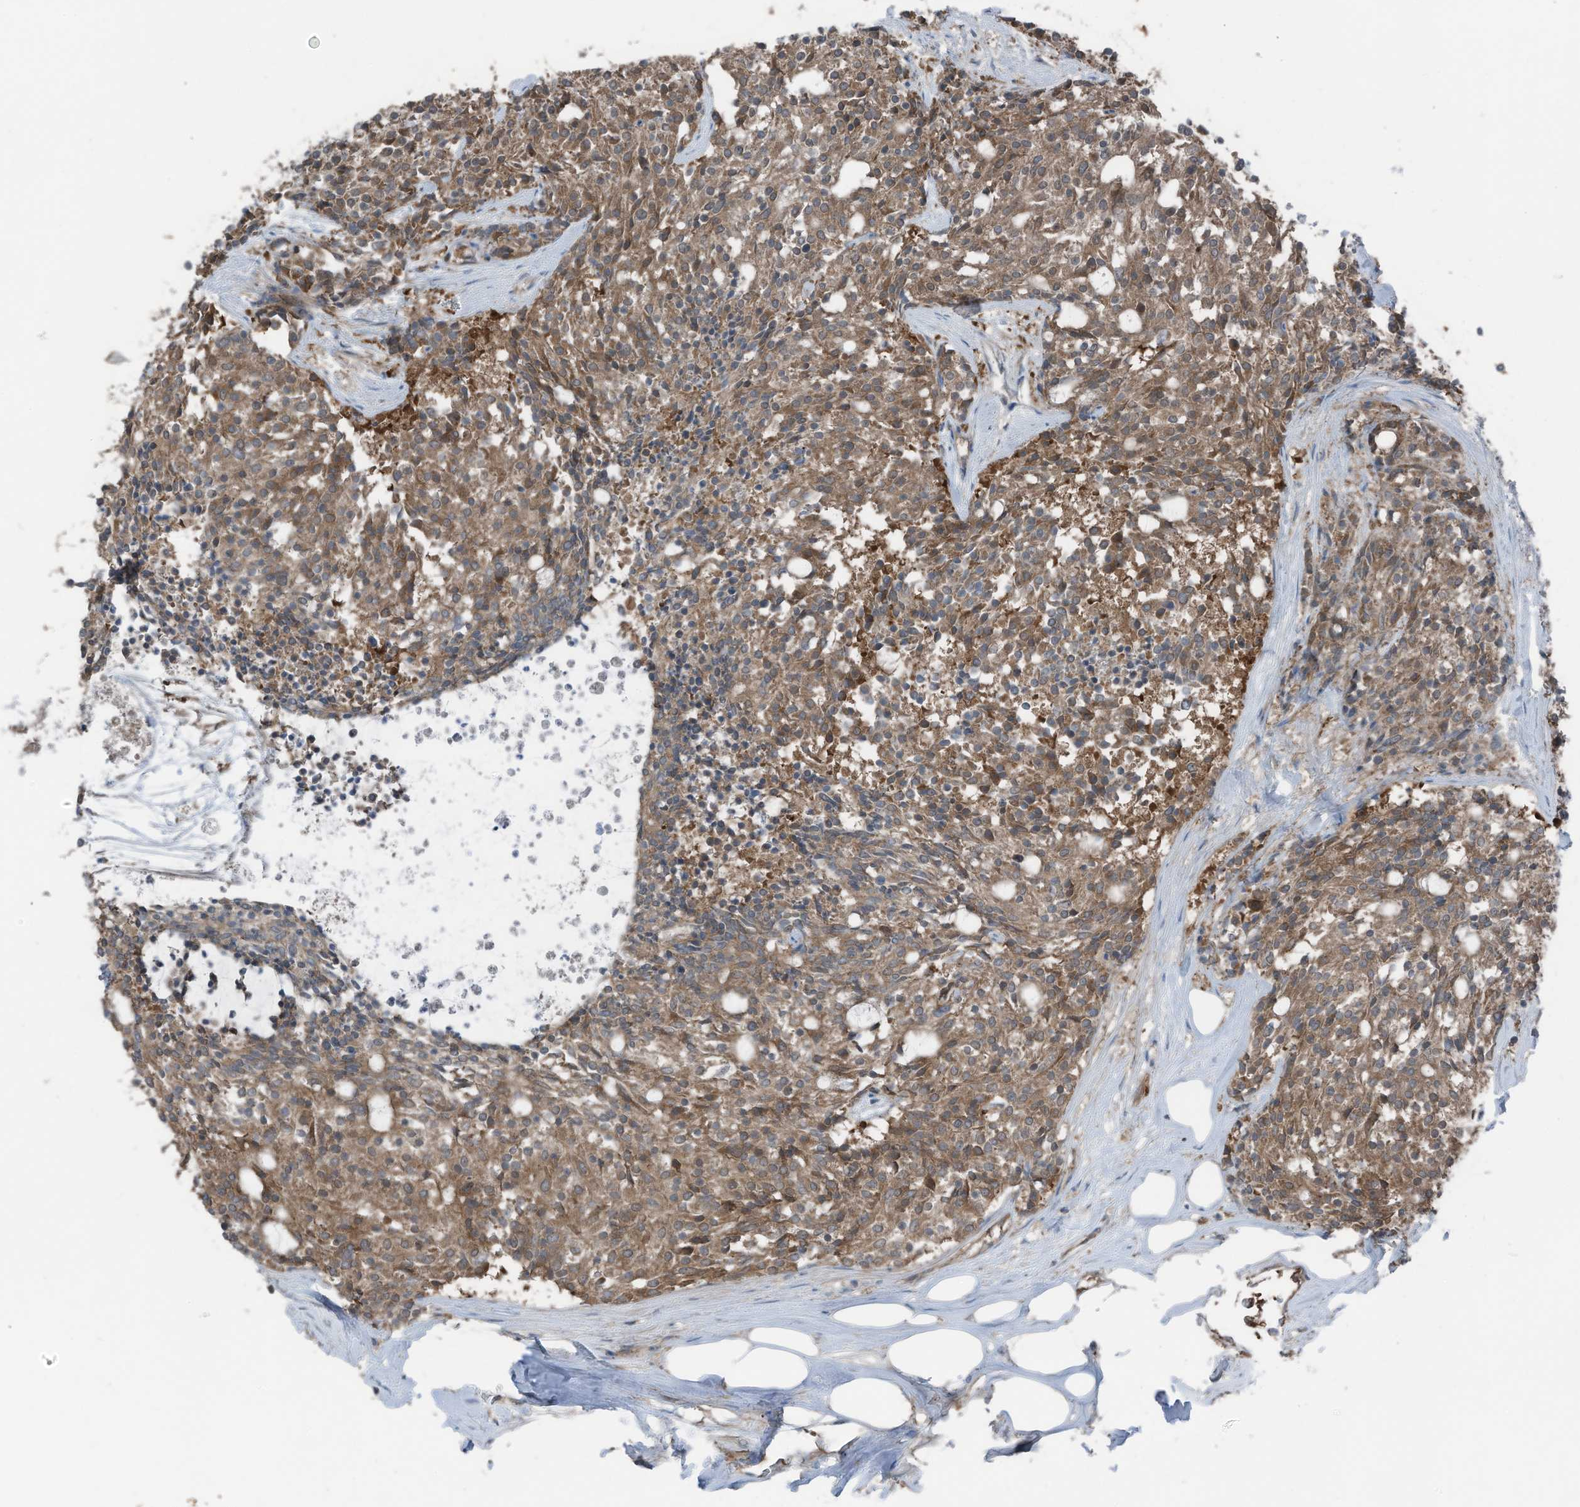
{"staining": {"intensity": "moderate", "quantity": ">75%", "location": "cytoplasmic/membranous"}, "tissue": "carcinoid", "cell_type": "Tumor cells", "image_type": "cancer", "snomed": [{"axis": "morphology", "description": "Carcinoid, malignant, NOS"}, {"axis": "topography", "description": "Pancreas"}], "caption": "Brown immunohistochemical staining in carcinoid (malignant) demonstrates moderate cytoplasmic/membranous expression in approximately >75% of tumor cells.", "gene": "TXNDC9", "patient": {"sex": "female", "age": 54}}